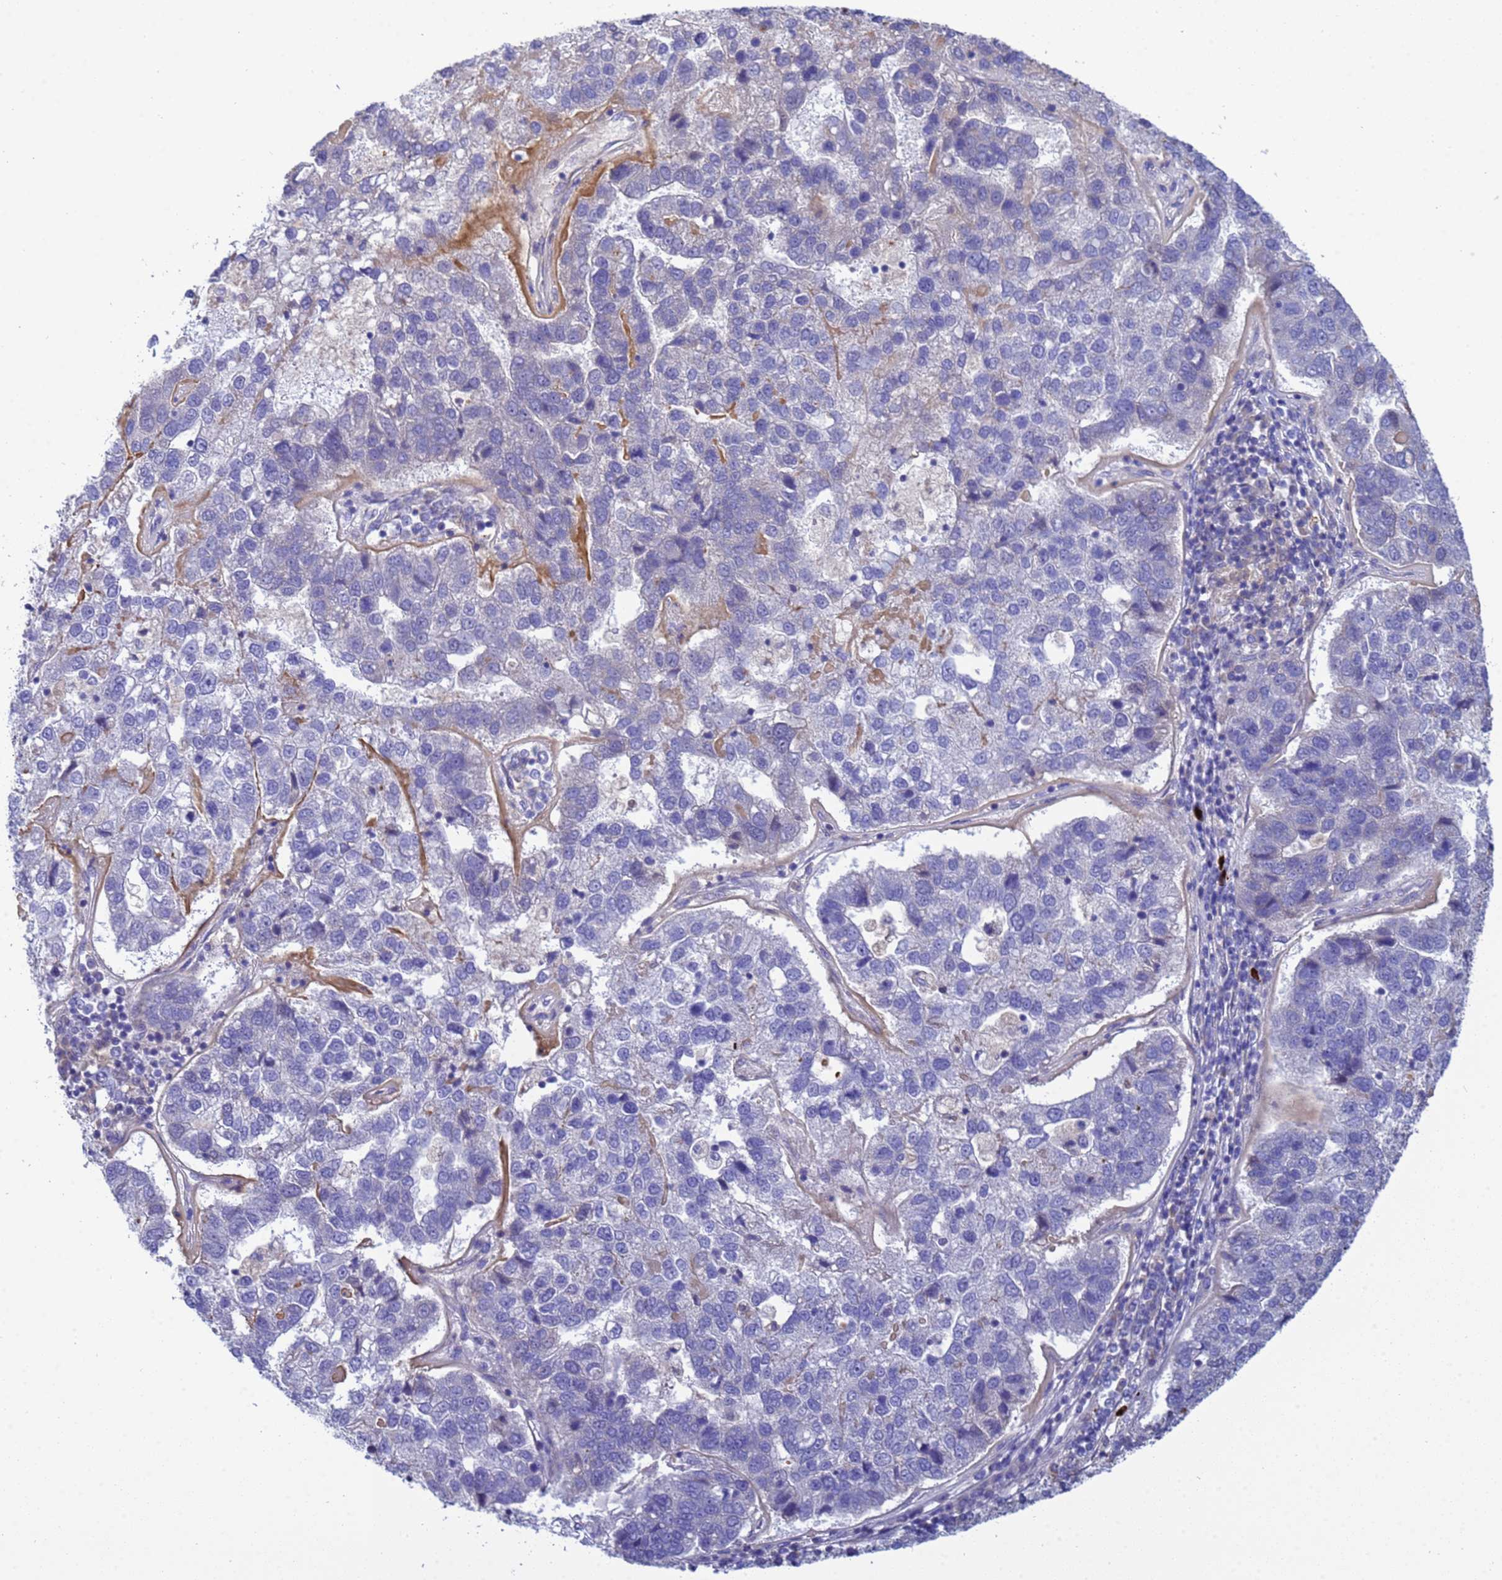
{"staining": {"intensity": "negative", "quantity": "none", "location": "none"}, "tissue": "pancreatic cancer", "cell_type": "Tumor cells", "image_type": "cancer", "snomed": [{"axis": "morphology", "description": "Adenocarcinoma, NOS"}, {"axis": "topography", "description": "Pancreas"}], "caption": "High magnification brightfield microscopy of pancreatic adenocarcinoma stained with DAB (3,3'-diaminobenzidine) (brown) and counterstained with hematoxylin (blue): tumor cells show no significant positivity. Nuclei are stained in blue.", "gene": "RC3H2", "patient": {"sex": "female", "age": 61}}